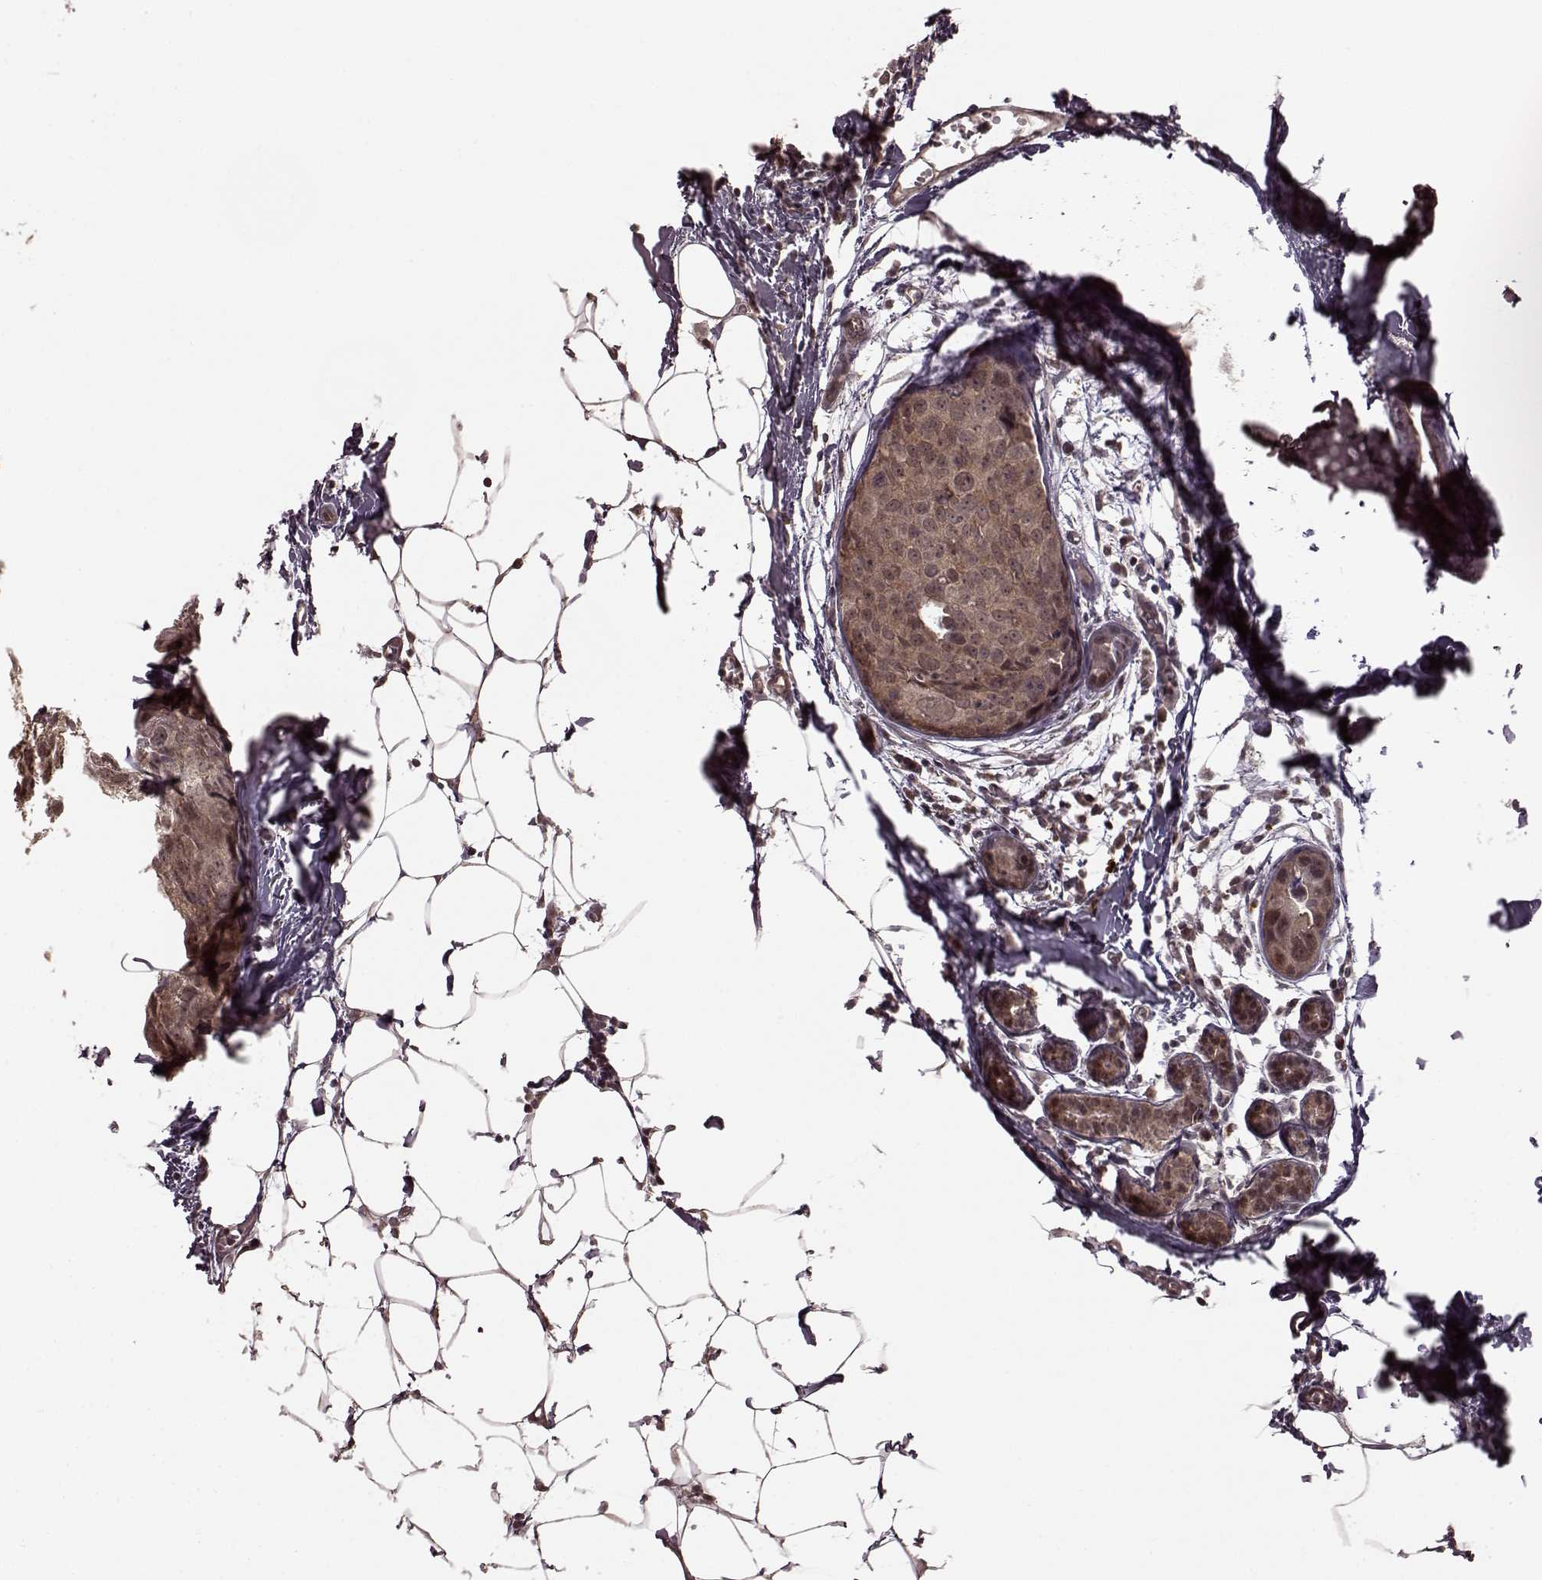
{"staining": {"intensity": "weak", "quantity": ">75%", "location": "cytoplasmic/membranous"}, "tissue": "breast cancer", "cell_type": "Tumor cells", "image_type": "cancer", "snomed": [{"axis": "morphology", "description": "Duct carcinoma"}, {"axis": "topography", "description": "Breast"}], "caption": "Breast cancer stained for a protein (brown) displays weak cytoplasmic/membranous positive positivity in approximately >75% of tumor cells.", "gene": "PLCB4", "patient": {"sex": "female", "age": 38}}